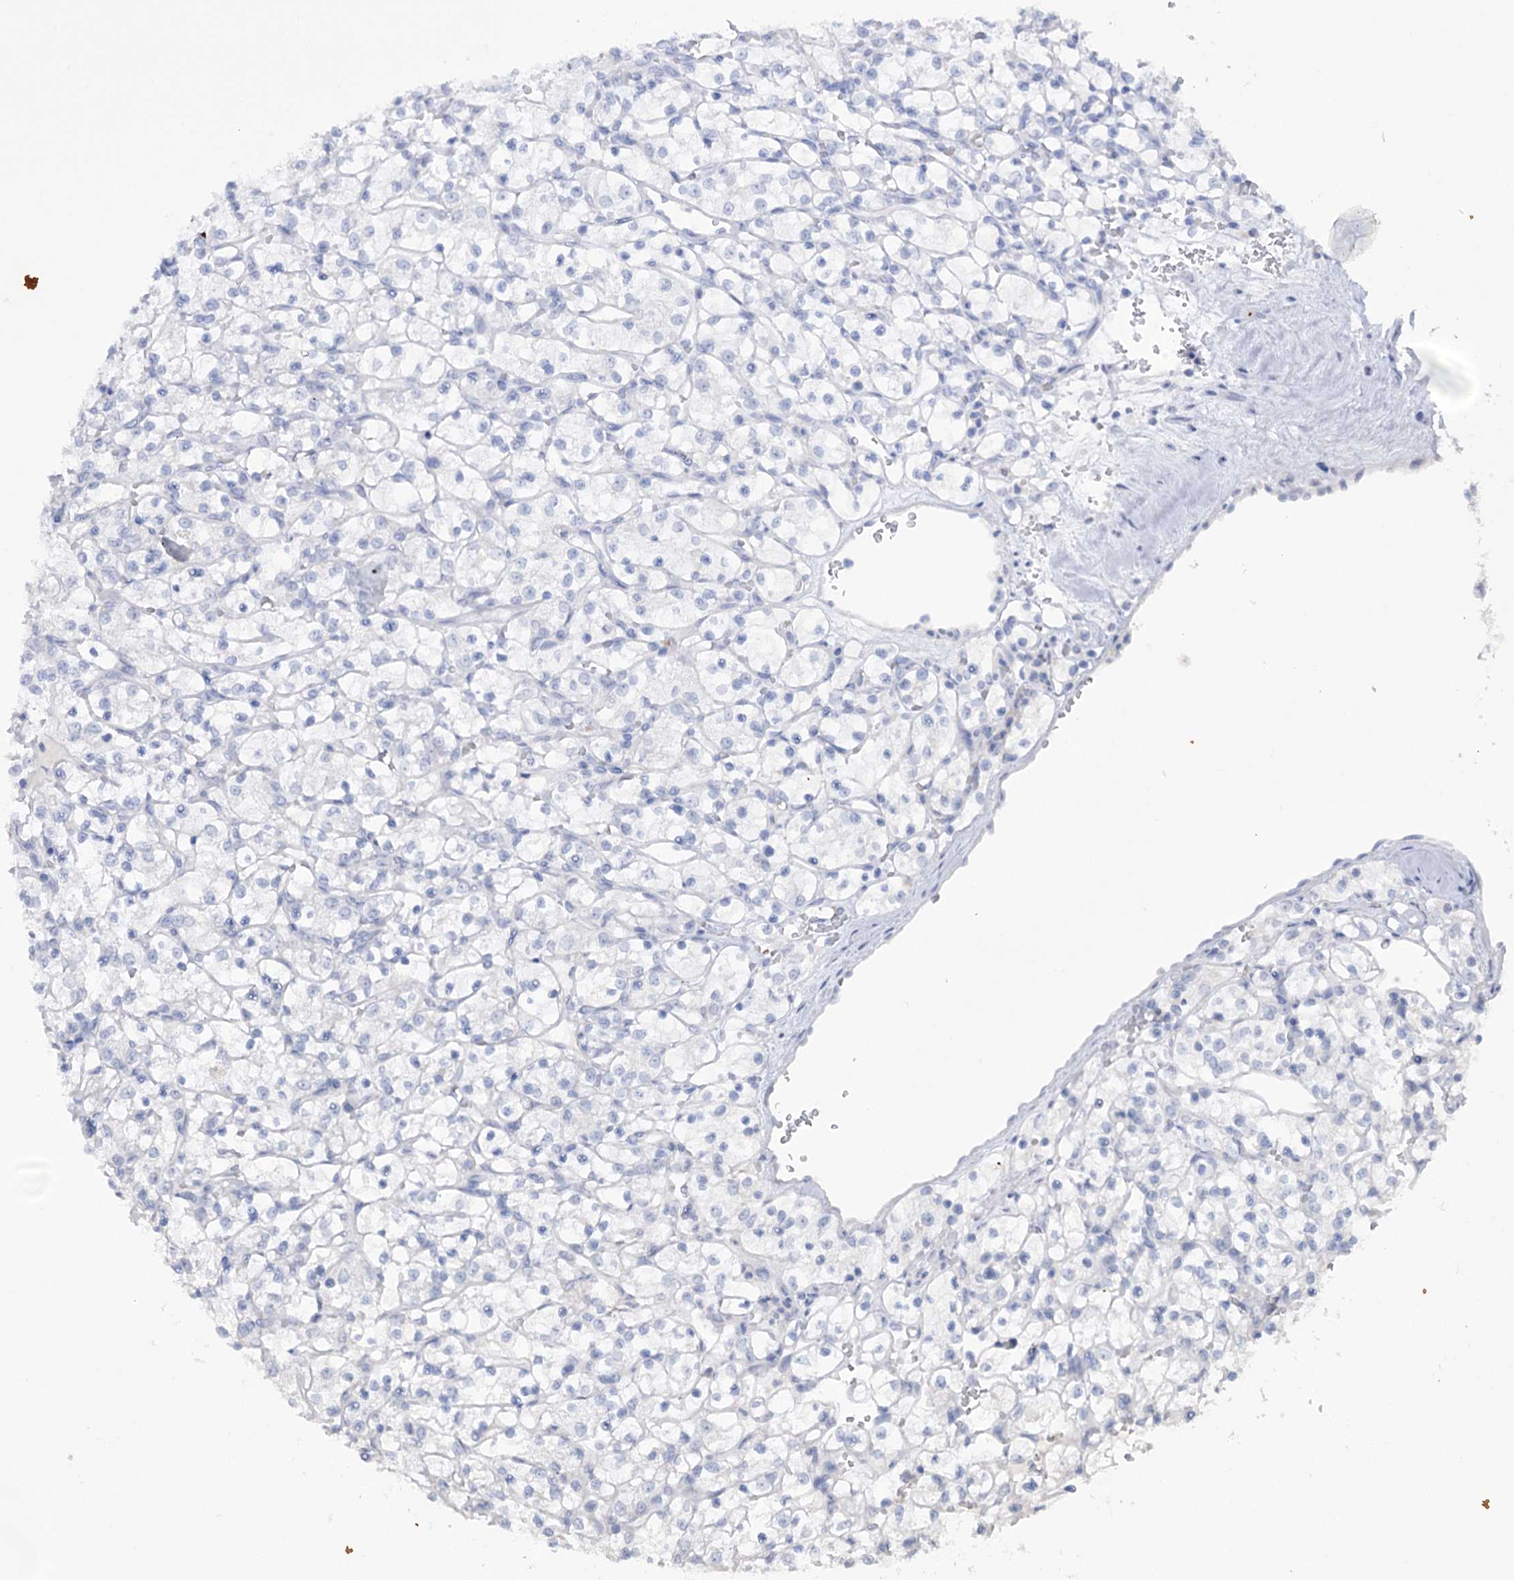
{"staining": {"intensity": "negative", "quantity": "none", "location": "none"}, "tissue": "renal cancer", "cell_type": "Tumor cells", "image_type": "cancer", "snomed": [{"axis": "morphology", "description": "Adenocarcinoma, NOS"}, {"axis": "topography", "description": "Kidney"}], "caption": "Immunohistochemistry micrograph of neoplastic tissue: human adenocarcinoma (renal) stained with DAB shows no significant protein staining in tumor cells. The staining is performed using DAB brown chromogen with nuclei counter-stained in using hematoxylin.", "gene": "MTCH2", "patient": {"sex": "female", "age": 69}}